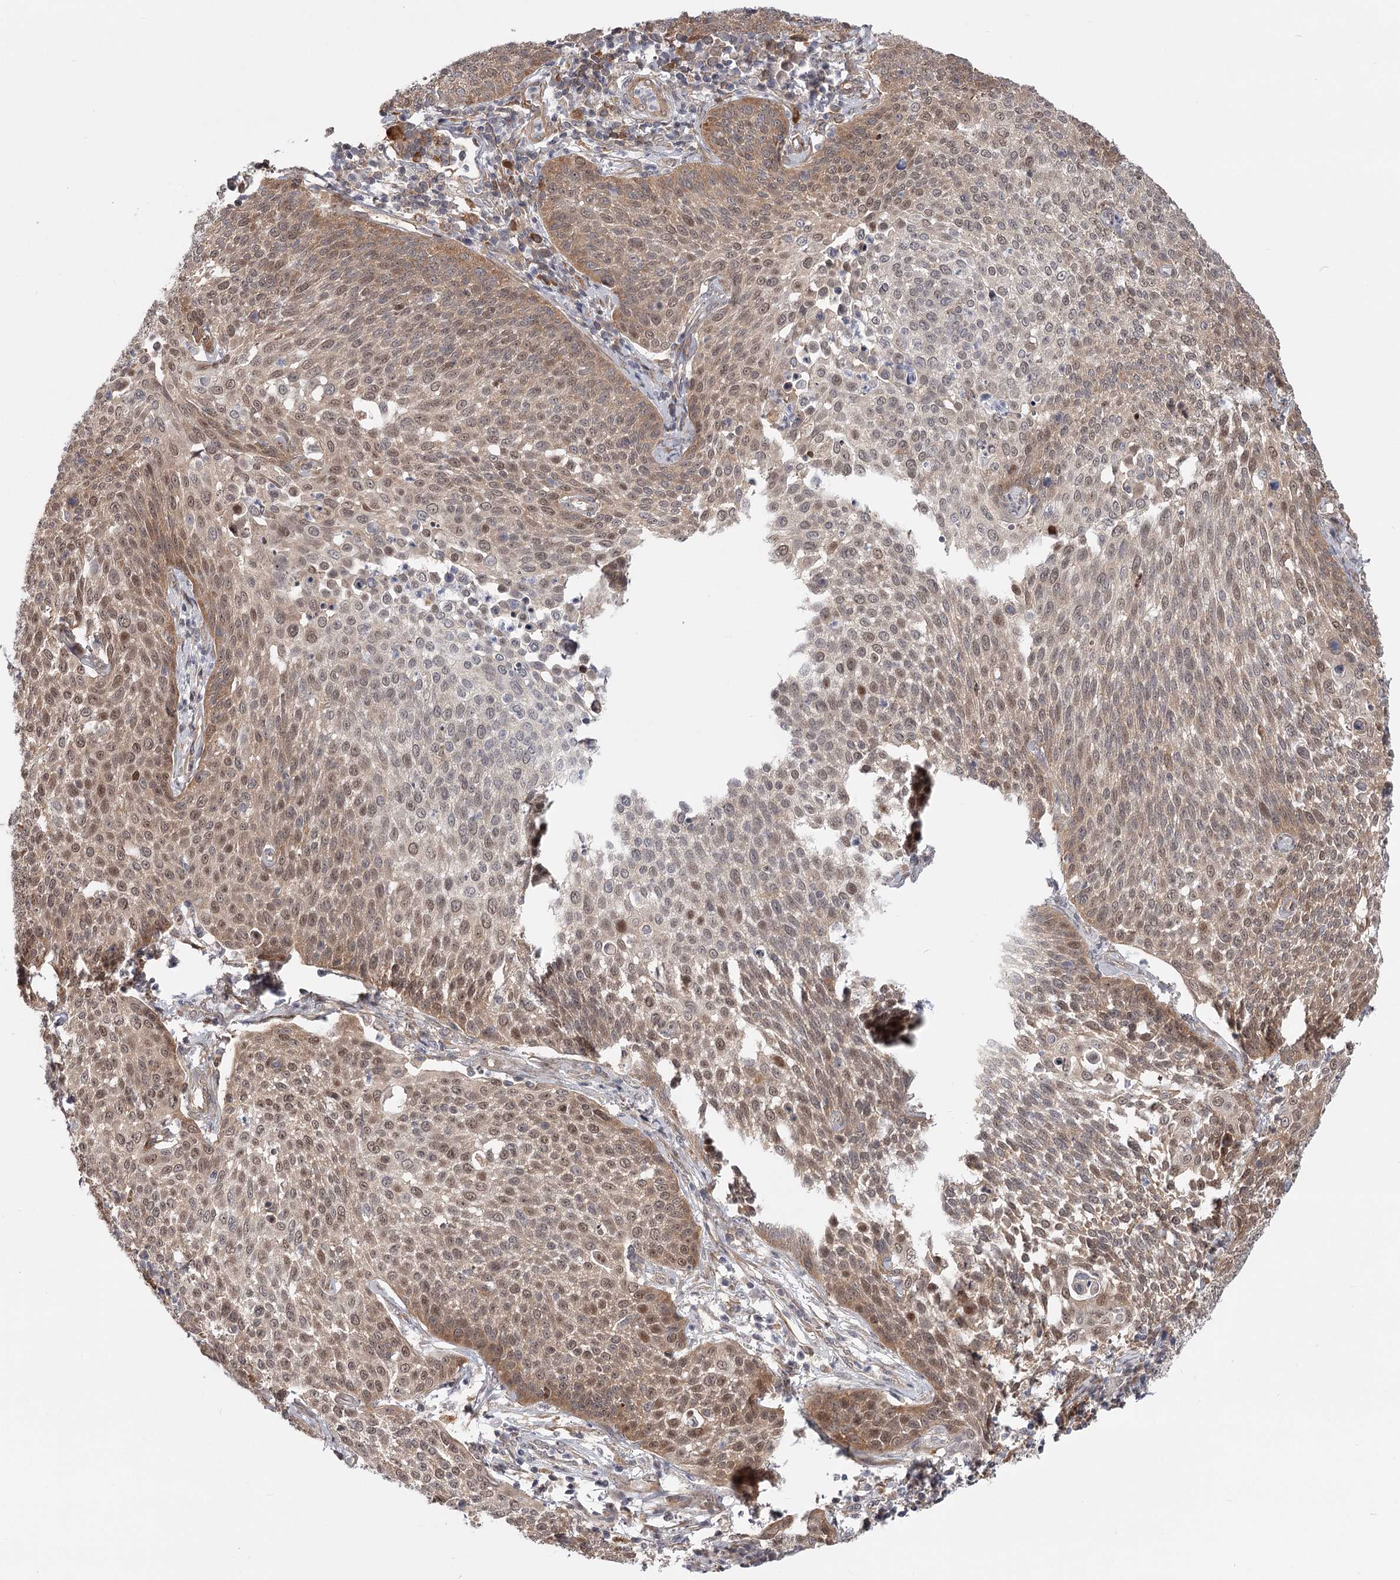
{"staining": {"intensity": "moderate", "quantity": ">75%", "location": "cytoplasmic/membranous,nuclear"}, "tissue": "cervical cancer", "cell_type": "Tumor cells", "image_type": "cancer", "snomed": [{"axis": "morphology", "description": "Squamous cell carcinoma, NOS"}, {"axis": "topography", "description": "Cervix"}], "caption": "A high-resolution histopathology image shows immunohistochemistry (IHC) staining of cervical cancer (squamous cell carcinoma), which shows moderate cytoplasmic/membranous and nuclear expression in approximately >75% of tumor cells.", "gene": "CCNG2", "patient": {"sex": "female", "age": 34}}